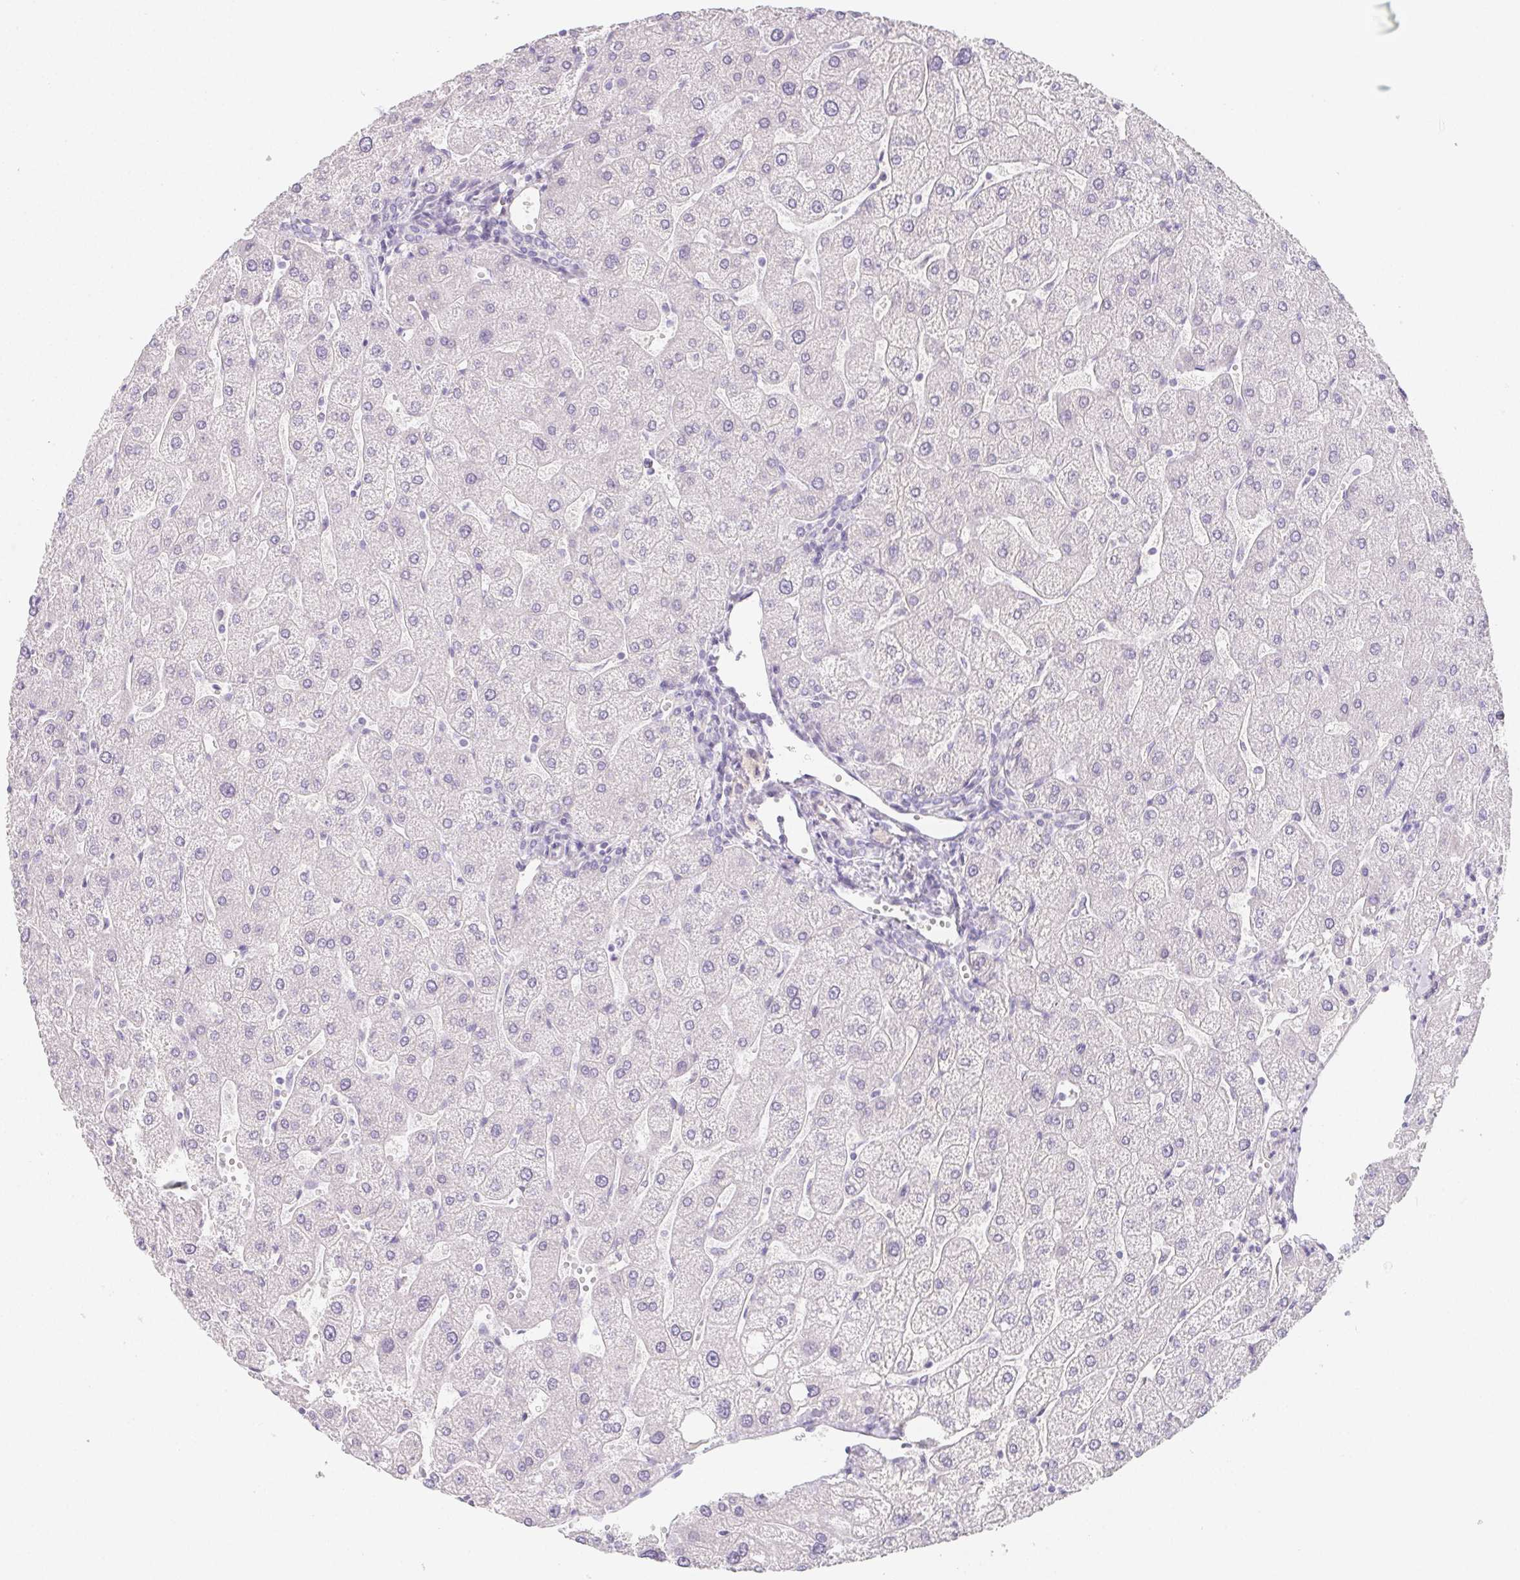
{"staining": {"intensity": "negative", "quantity": "none", "location": "none"}, "tissue": "liver", "cell_type": "Cholangiocytes", "image_type": "normal", "snomed": [{"axis": "morphology", "description": "Normal tissue, NOS"}, {"axis": "topography", "description": "Liver"}], "caption": "High power microscopy histopathology image of an immunohistochemistry (IHC) image of benign liver, revealing no significant positivity in cholangiocytes. (Brightfield microscopy of DAB (3,3'-diaminobenzidine) immunohistochemistry (IHC) at high magnification).", "gene": "ZBBX", "patient": {"sex": "male", "age": 67}}